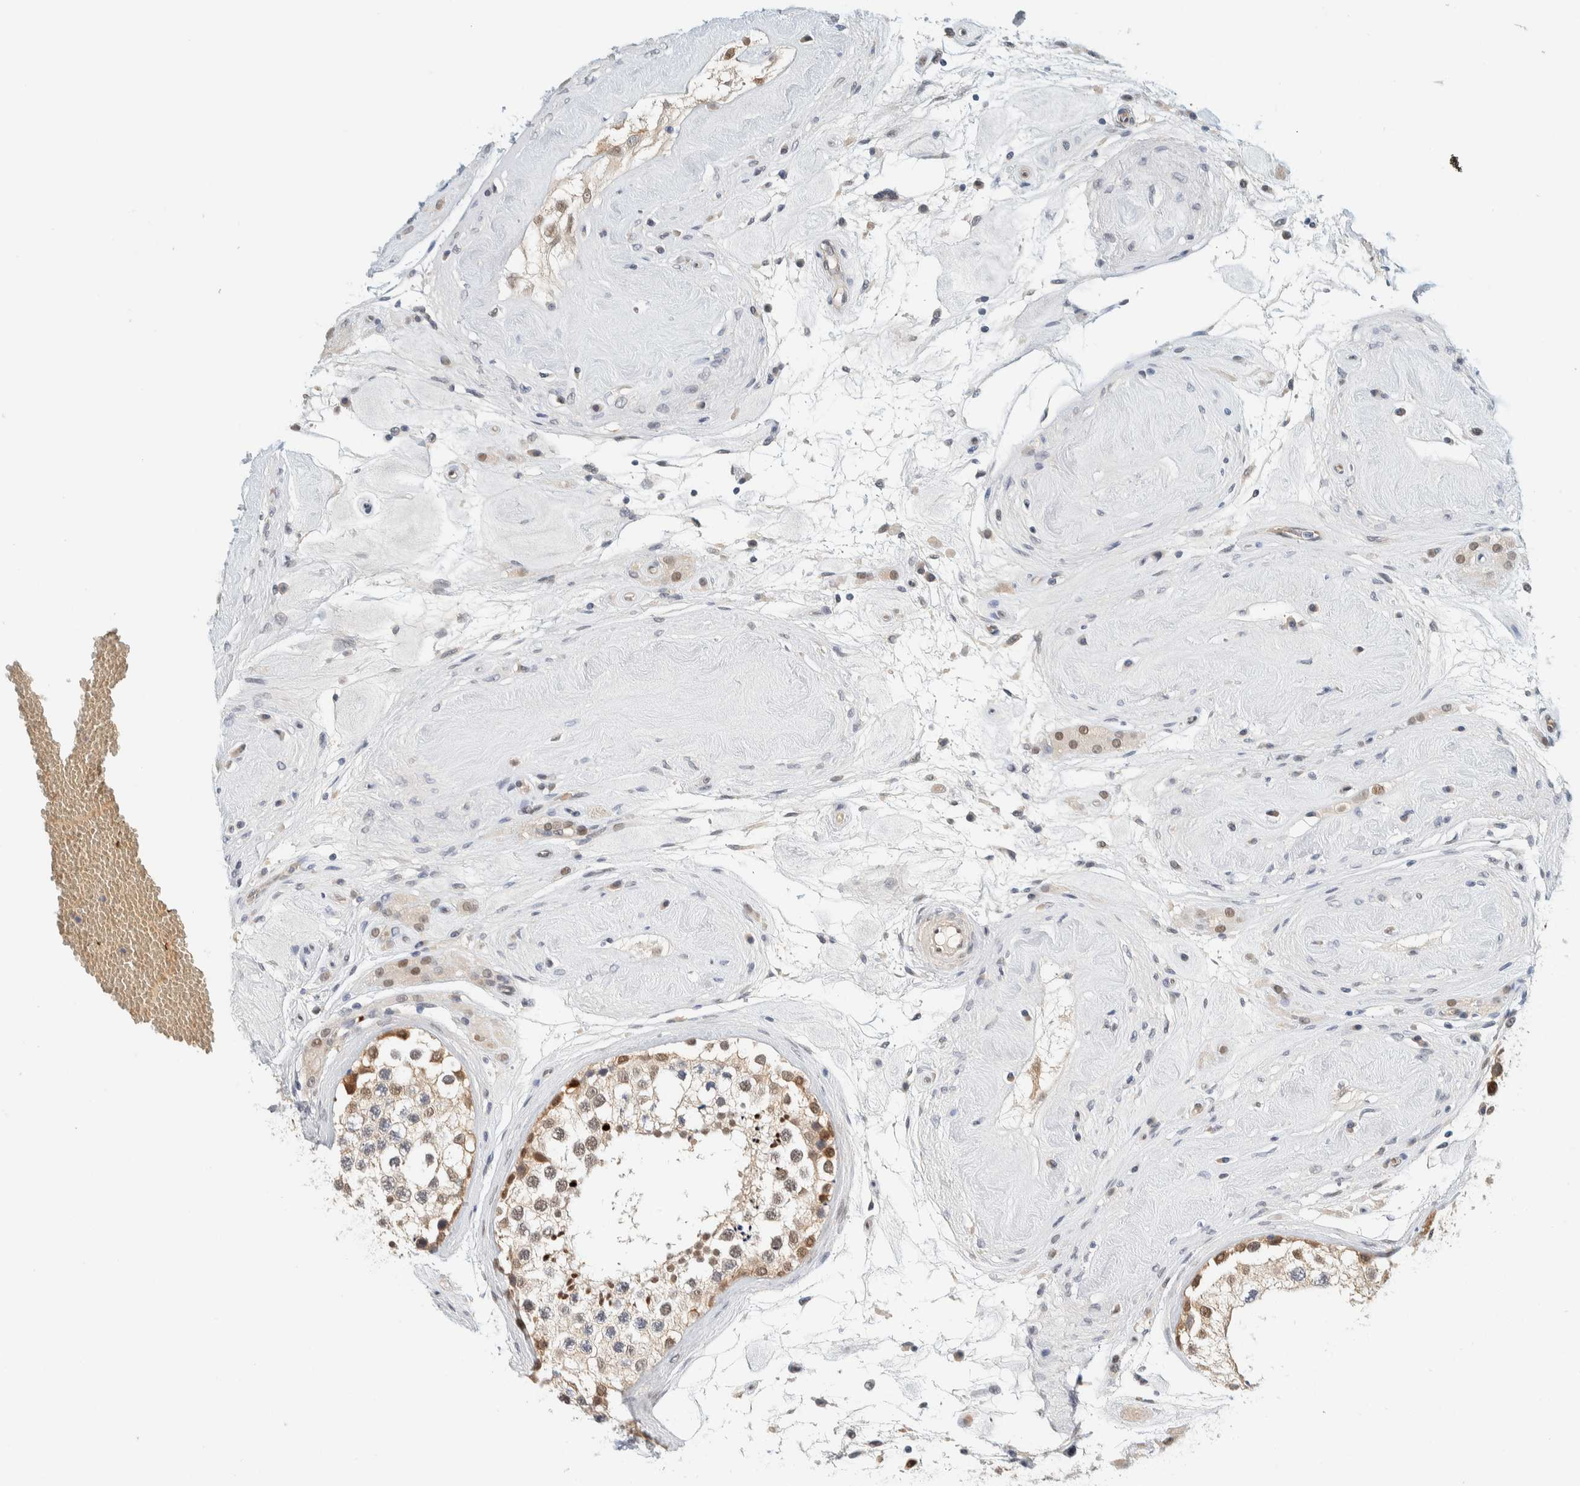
{"staining": {"intensity": "moderate", "quantity": "<25%", "location": "cytoplasmic/membranous,nuclear"}, "tissue": "testis", "cell_type": "Cells in seminiferous ducts", "image_type": "normal", "snomed": [{"axis": "morphology", "description": "Normal tissue, NOS"}, {"axis": "topography", "description": "Testis"}], "caption": "Brown immunohistochemical staining in unremarkable human testis displays moderate cytoplasmic/membranous,nuclear expression in about <25% of cells in seminiferous ducts. The staining was performed using DAB (3,3'-diaminobenzidine), with brown indicating positive protein expression. Nuclei are stained blue with hematoxylin.", "gene": "TSTD2", "patient": {"sex": "male", "age": 46}}